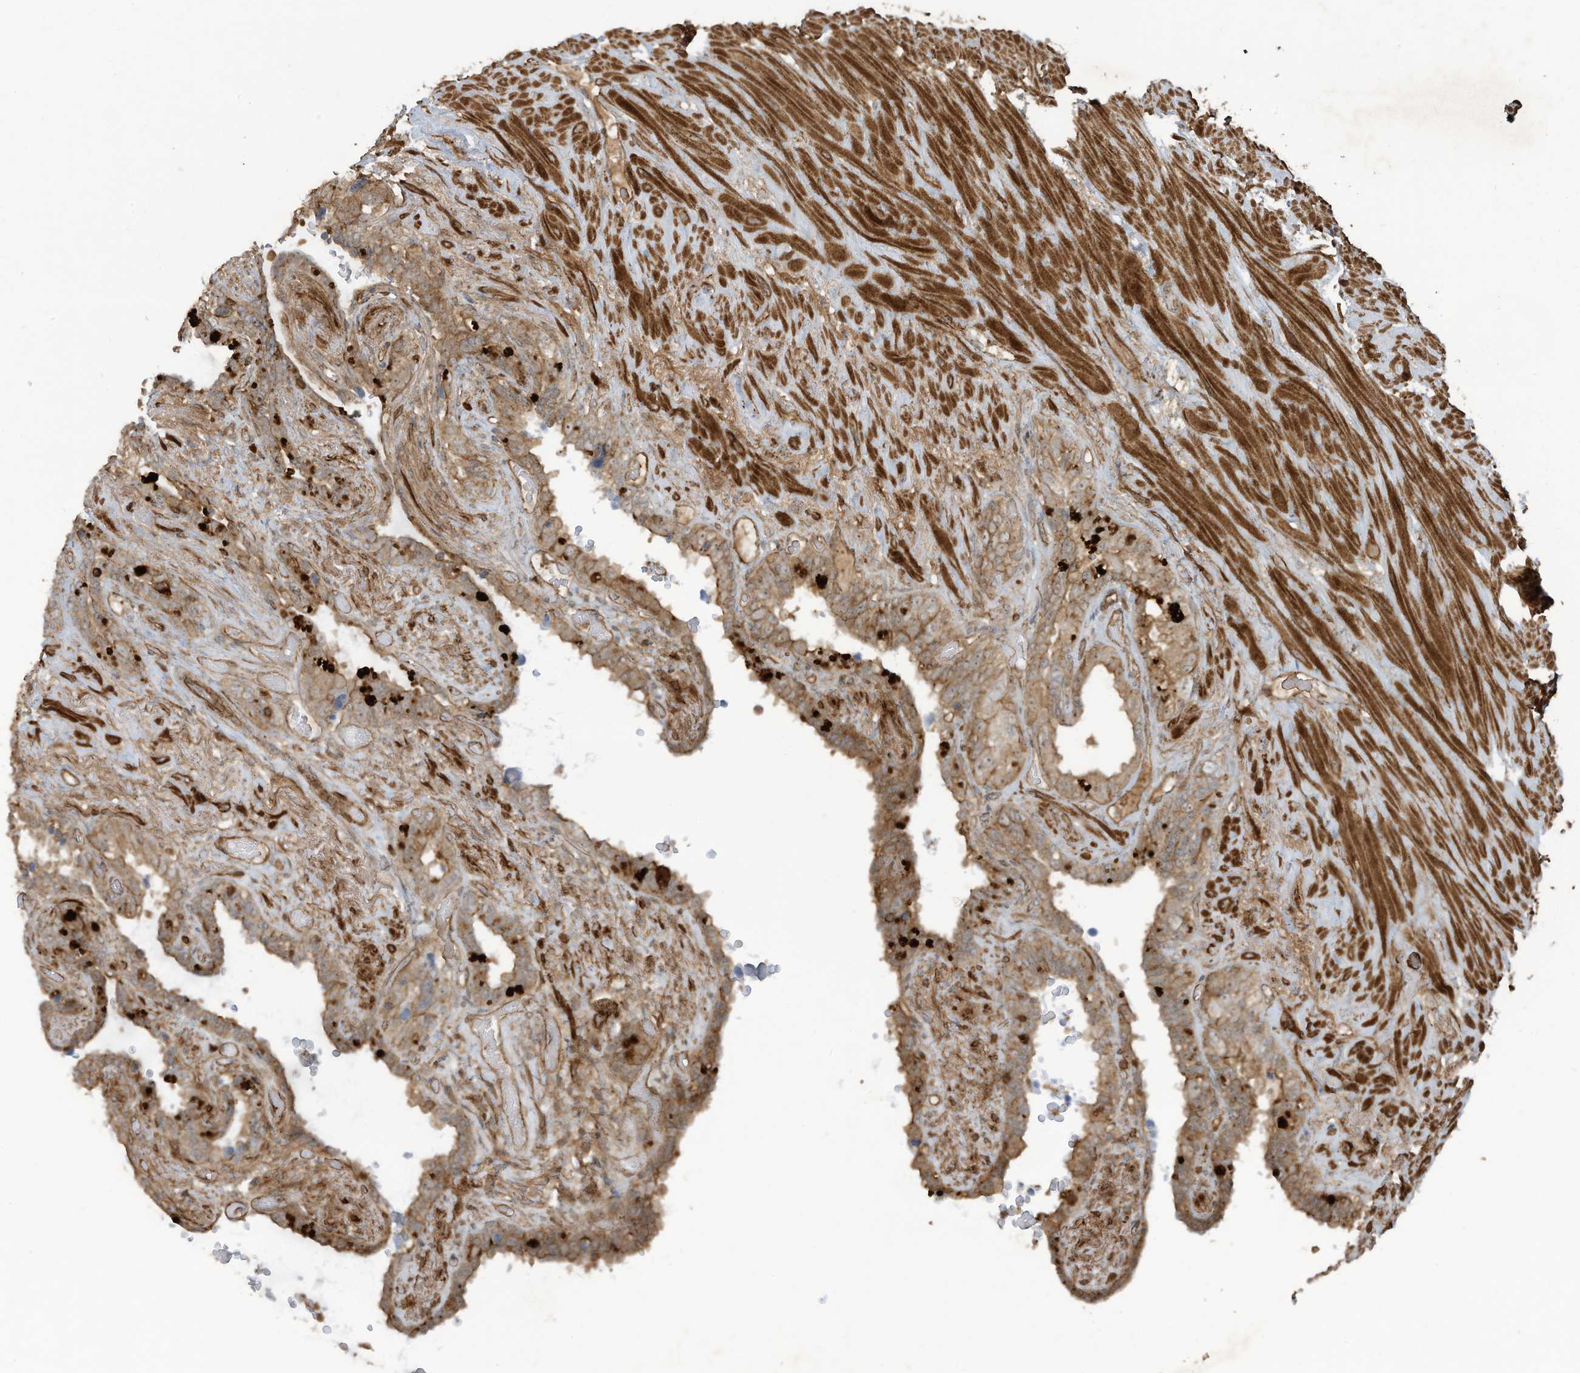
{"staining": {"intensity": "moderate", "quantity": ">75%", "location": "cytoplasmic/membranous"}, "tissue": "seminal vesicle", "cell_type": "Glandular cells", "image_type": "normal", "snomed": [{"axis": "morphology", "description": "Normal tissue, NOS"}, {"axis": "topography", "description": "Seminal veicle"}], "caption": "Immunohistochemistry (IHC) (DAB) staining of unremarkable seminal vesicle shows moderate cytoplasmic/membranous protein staining in about >75% of glandular cells. The staining was performed using DAB (3,3'-diaminobenzidine) to visualize the protein expression in brown, while the nuclei were stained in blue with hematoxylin (Magnification: 20x).", "gene": "DDIT4", "patient": {"sex": "male", "age": 80}}